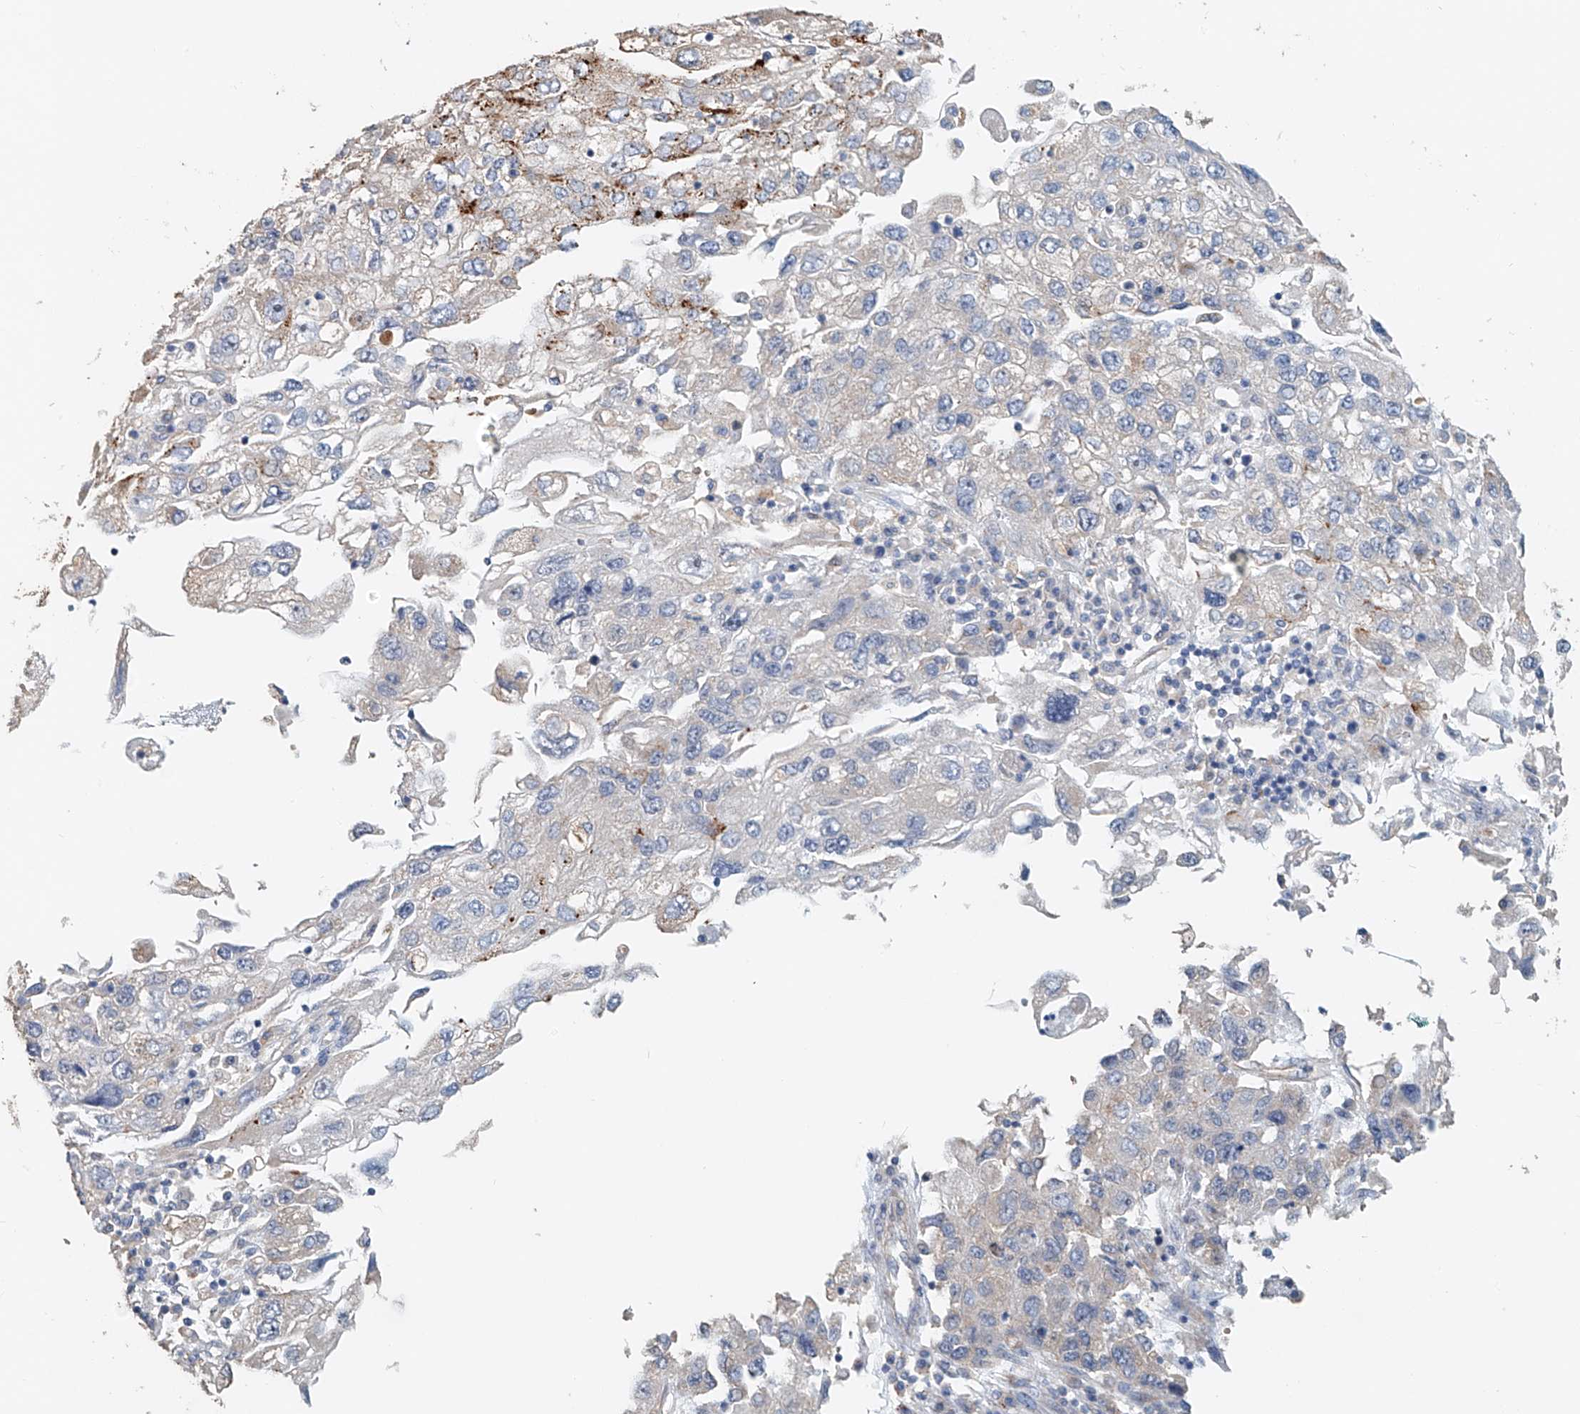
{"staining": {"intensity": "moderate", "quantity": "<25%", "location": "cytoplasmic/membranous"}, "tissue": "endometrial cancer", "cell_type": "Tumor cells", "image_type": "cancer", "snomed": [{"axis": "morphology", "description": "Adenocarcinoma, NOS"}, {"axis": "topography", "description": "Endometrium"}], "caption": "Endometrial cancer (adenocarcinoma) was stained to show a protein in brown. There is low levels of moderate cytoplasmic/membranous expression in about <25% of tumor cells.", "gene": "TRIM47", "patient": {"sex": "female", "age": 49}}